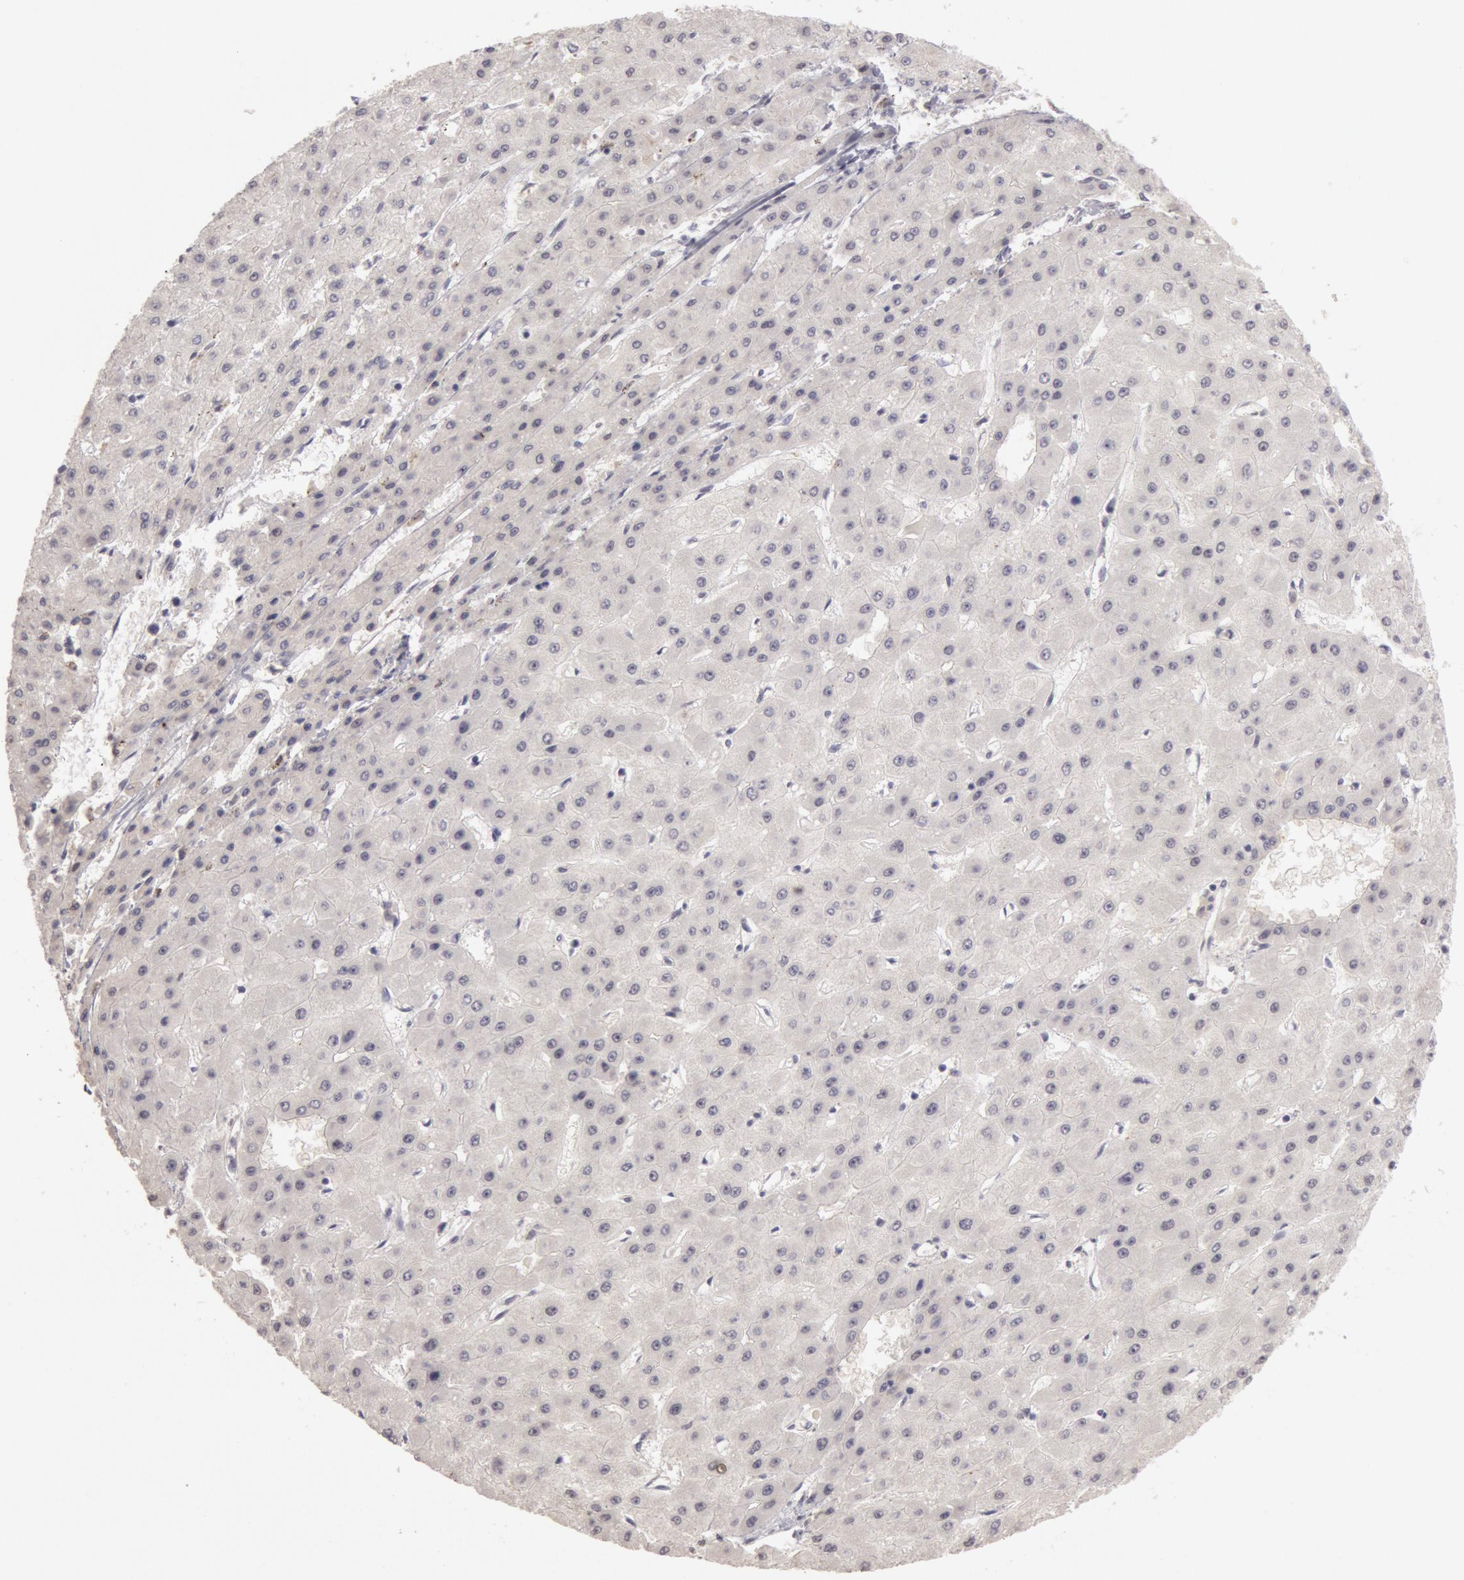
{"staining": {"intensity": "negative", "quantity": "none", "location": "none"}, "tissue": "liver cancer", "cell_type": "Tumor cells", "image_type": "cancer", "snomed": [{"axis": "morphology", "description": "Carcinoma, Hepatocellular, NOS"}, {"axis": "topography", "description": "Liver"}], "caption": "This is a photomicrograph of immunohistochemistry staining of liver hepatocellular carcinoma, which shows no expression in tumor cells. The staining is performed using DAB (3,3'-diaminobenzidine) brown chromogen with nuclei counter-stained in using hematoxylin.", "gene": "RIMBP3C", "patient": {"sex": "female", "age": 52}}